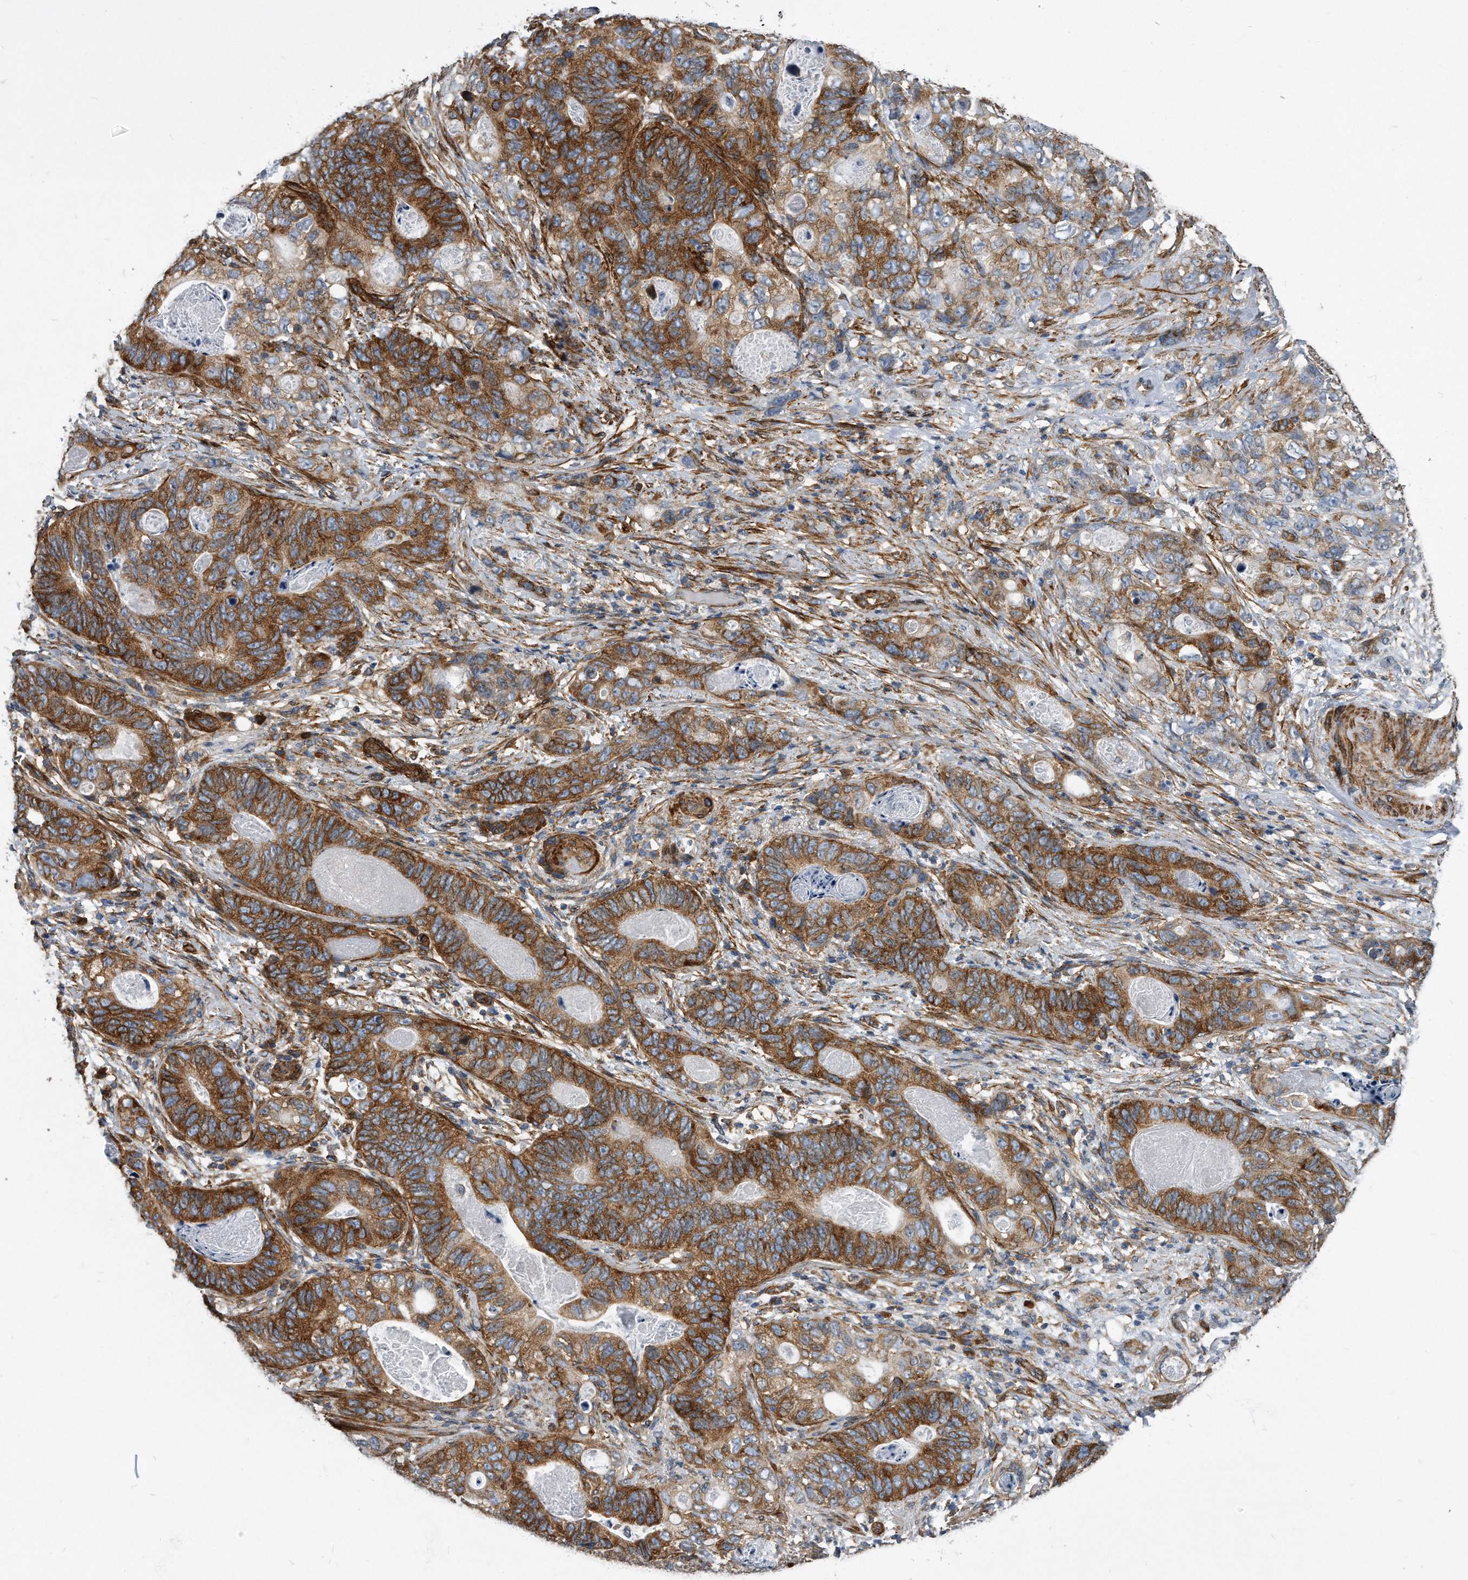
{"staining": {"intensity": "strong", "quantity": ">75%", "location": "cytoplasmic/membranous"}, "tissue": "stomach cancer", "cell_type": "Tumor cells", "image_type": "cancer", "snomed": [{"axis": "morphology", "description": "Normal tissue, NOS"}, {"axis": "morphology", "description": "Adenocarcinoma, NOS"}, {"axis": "topography", "description": "Stomach"}], "caption": "Strong cytoplasmic/membranous positivity for a protein is identified in about >75% of tumor cells of stomach cancer using IHC.", "gene": "EIF2B4", "patient": {"sex": "female", "age": 89}}